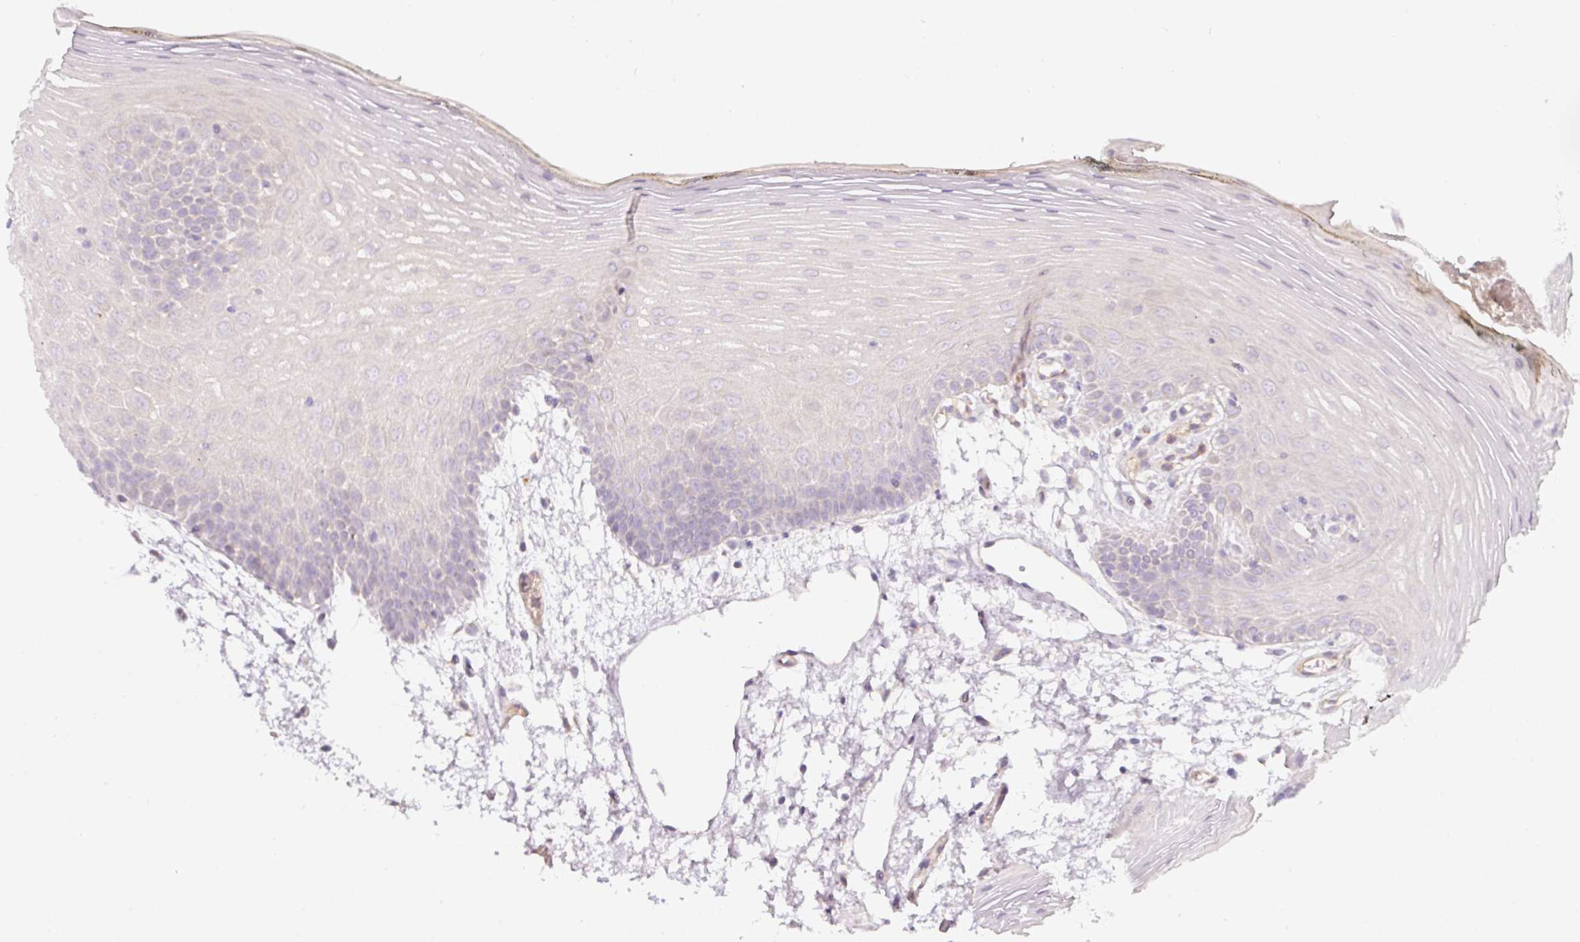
{"staining": {"intensity": "negative", "quantity": "none", "location": "none"}, "tissue": "oral mucosa", "cell_type": "Squamous epithelial cells", "image_type": "normal", "snomed": [{"axis": "morphology", "description": "Normal tissue, NOS"}, {"axis": "morphology", "description": "Squamous cell carcinoma, NOS"}, {"axis": "topography", "description": "Oral tissue"}, {"axis": "topography", "description": "Head-Neck"}], "caption": "A histopathology image of oral mucosa stained for a protein displays no brown staining in squamous epithelial cells.", "gene": "NBPF11", "patient": {"sex": "female", "age": 81}}